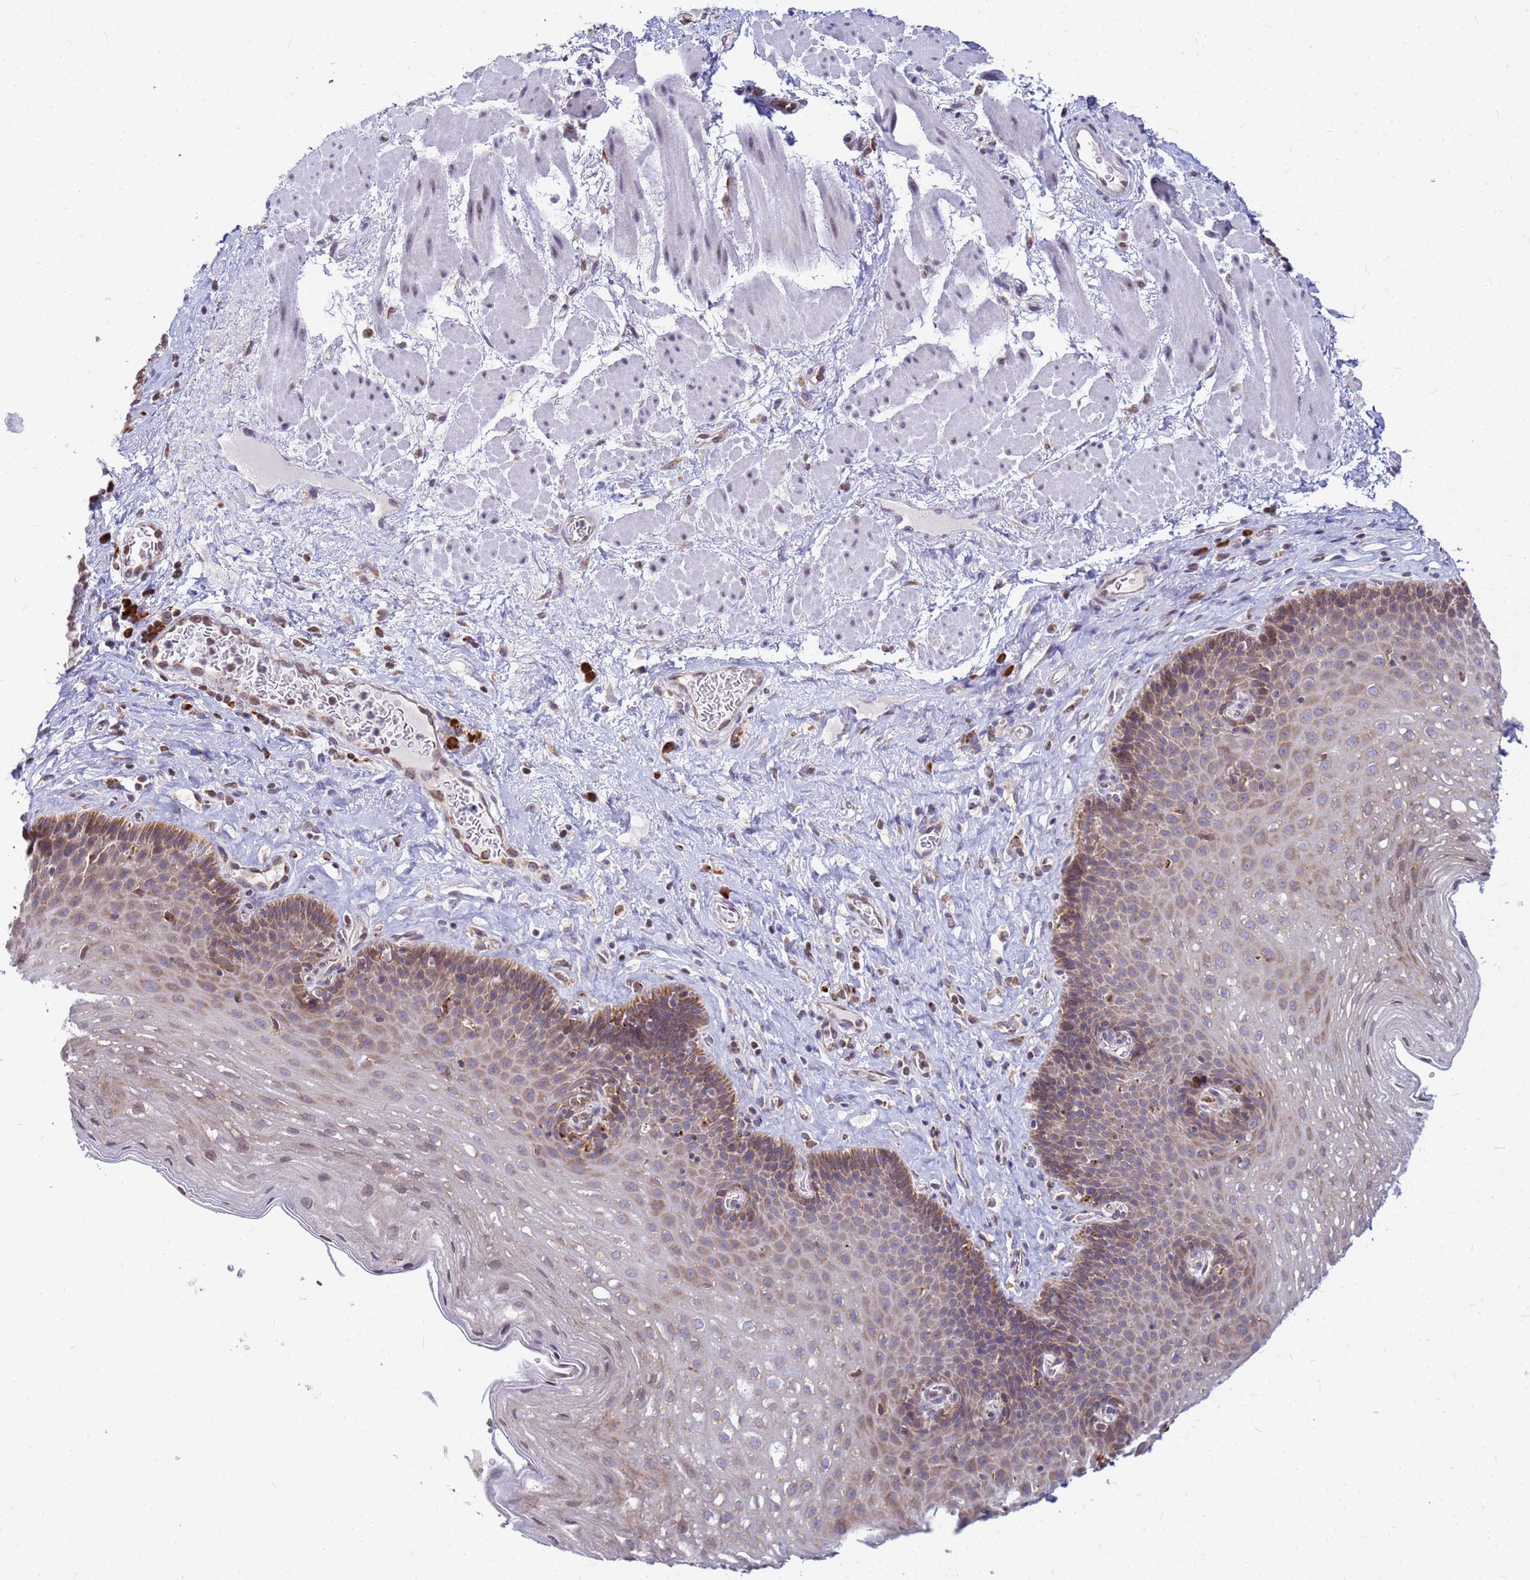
{"staining": {"intensity": "moderate", "quantity": ">75%", "location": "cytoplasmic/membranous"}, "tissue": "esophagus", "cell_type": "Squamous epithelial cells", "image_type": "normal", "snomed": [{"axis": "morphology", "description": "Normal tissue, NOS"}, {"axis": "topography", "description": "Esophagus"}], "caption": "Immunohistochemical staining of normal esophagus shows moderate cytoplasmic/membranous protein expression in approximately >75% of squamous epithelial cells. (Brightfield microscopy of DAB IHC at high magnification).", "gene": "SSR4", "patient": {"sex": "female", "age": 66}}